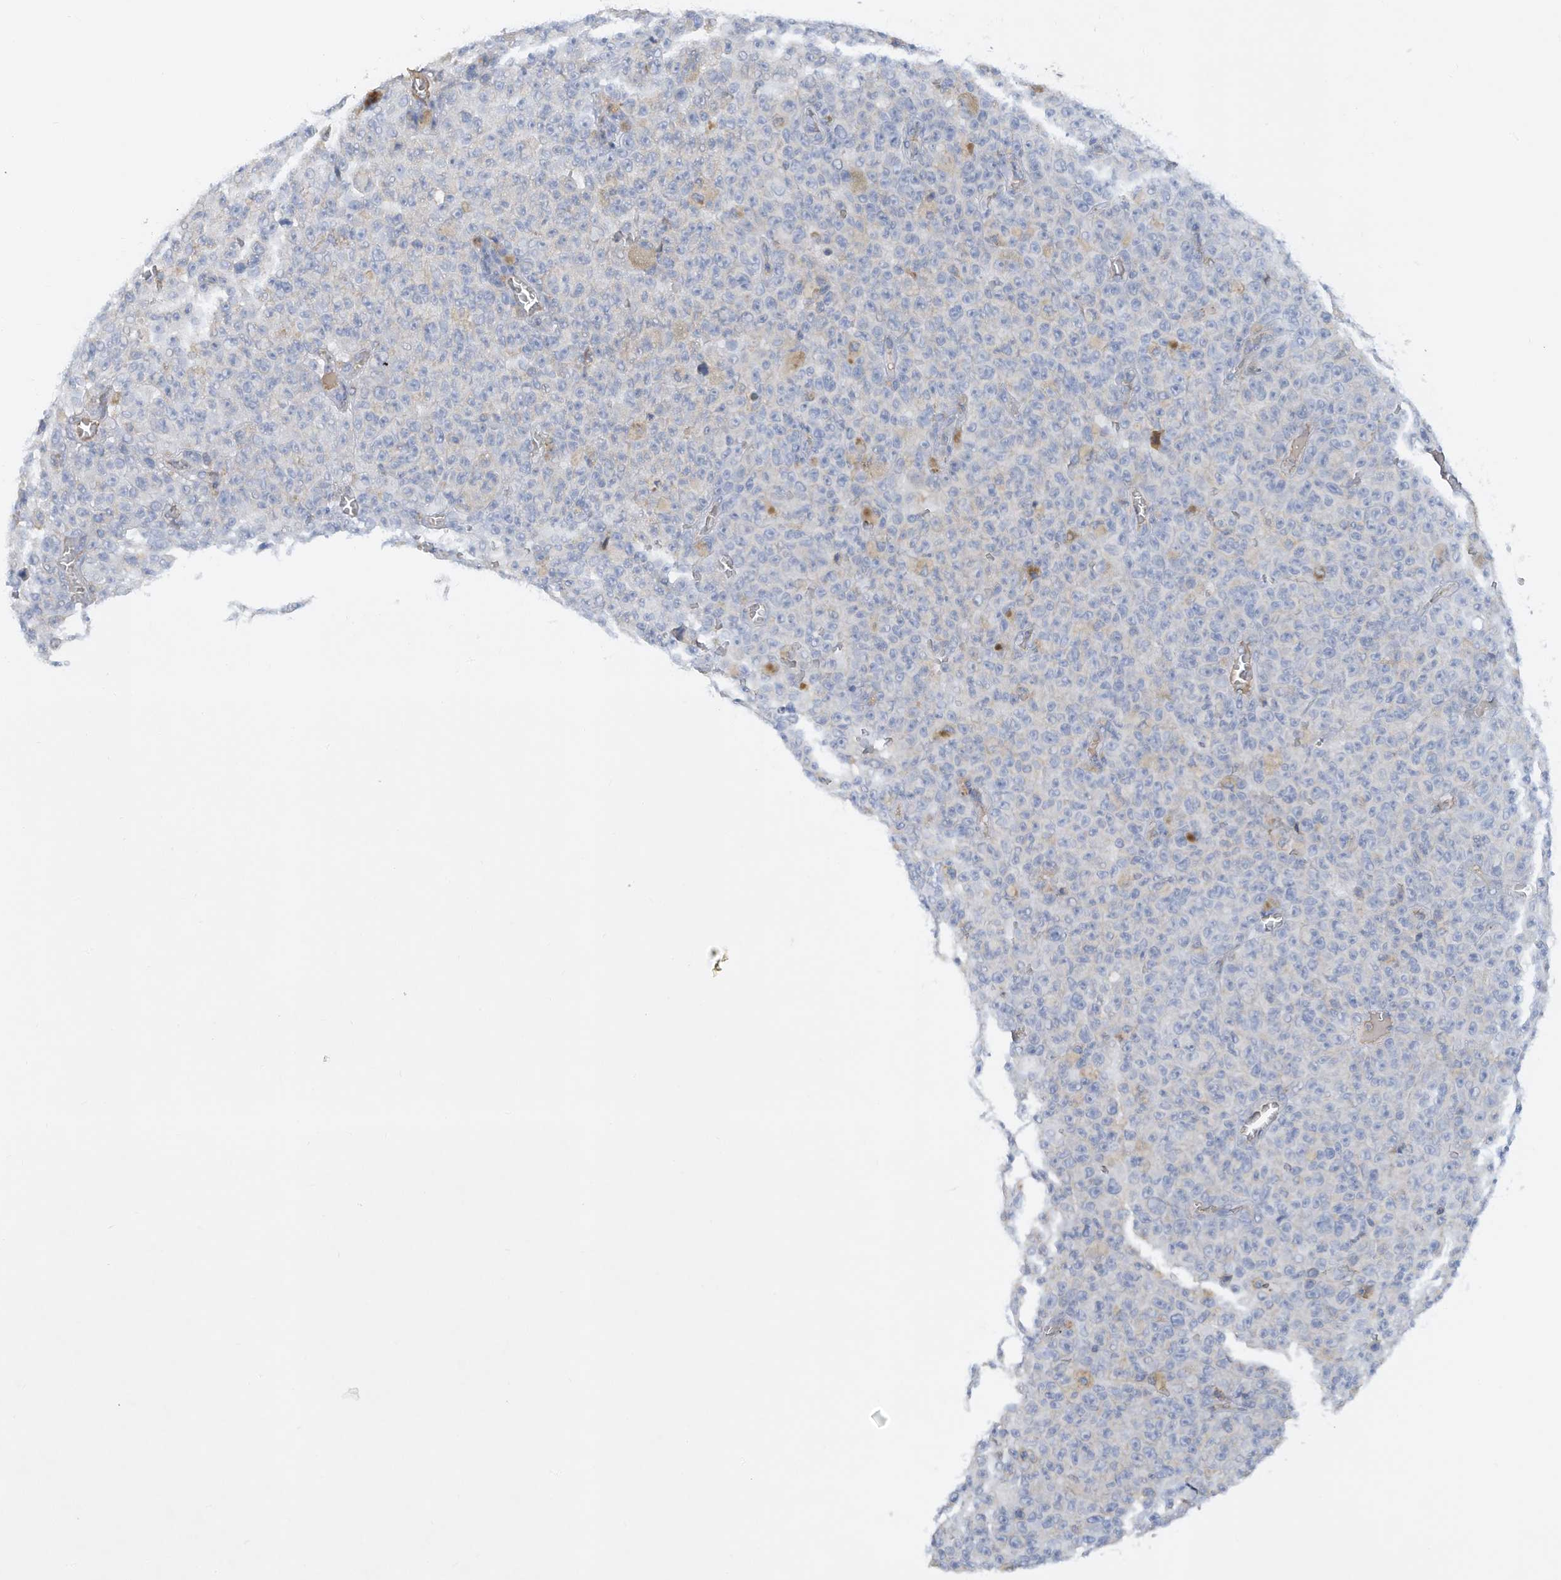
{"staining": {"intensity": "negative", "quantity": "none", "location": "none"}, "tissue": "melanoma", "cell_type": "Tumor cells", "image_type": "cancer", "snomed": [{"axis": "morphology", "description": "Malignant melanoma, NOS"}, {"axis": "topography", "description": "Skin"}], "caption": "A micrograph of melanoma stained for a protein shows no brown staining in tumor cells.", "gene": "HAS3", "patient": {"sex": "female", "age": 82}}